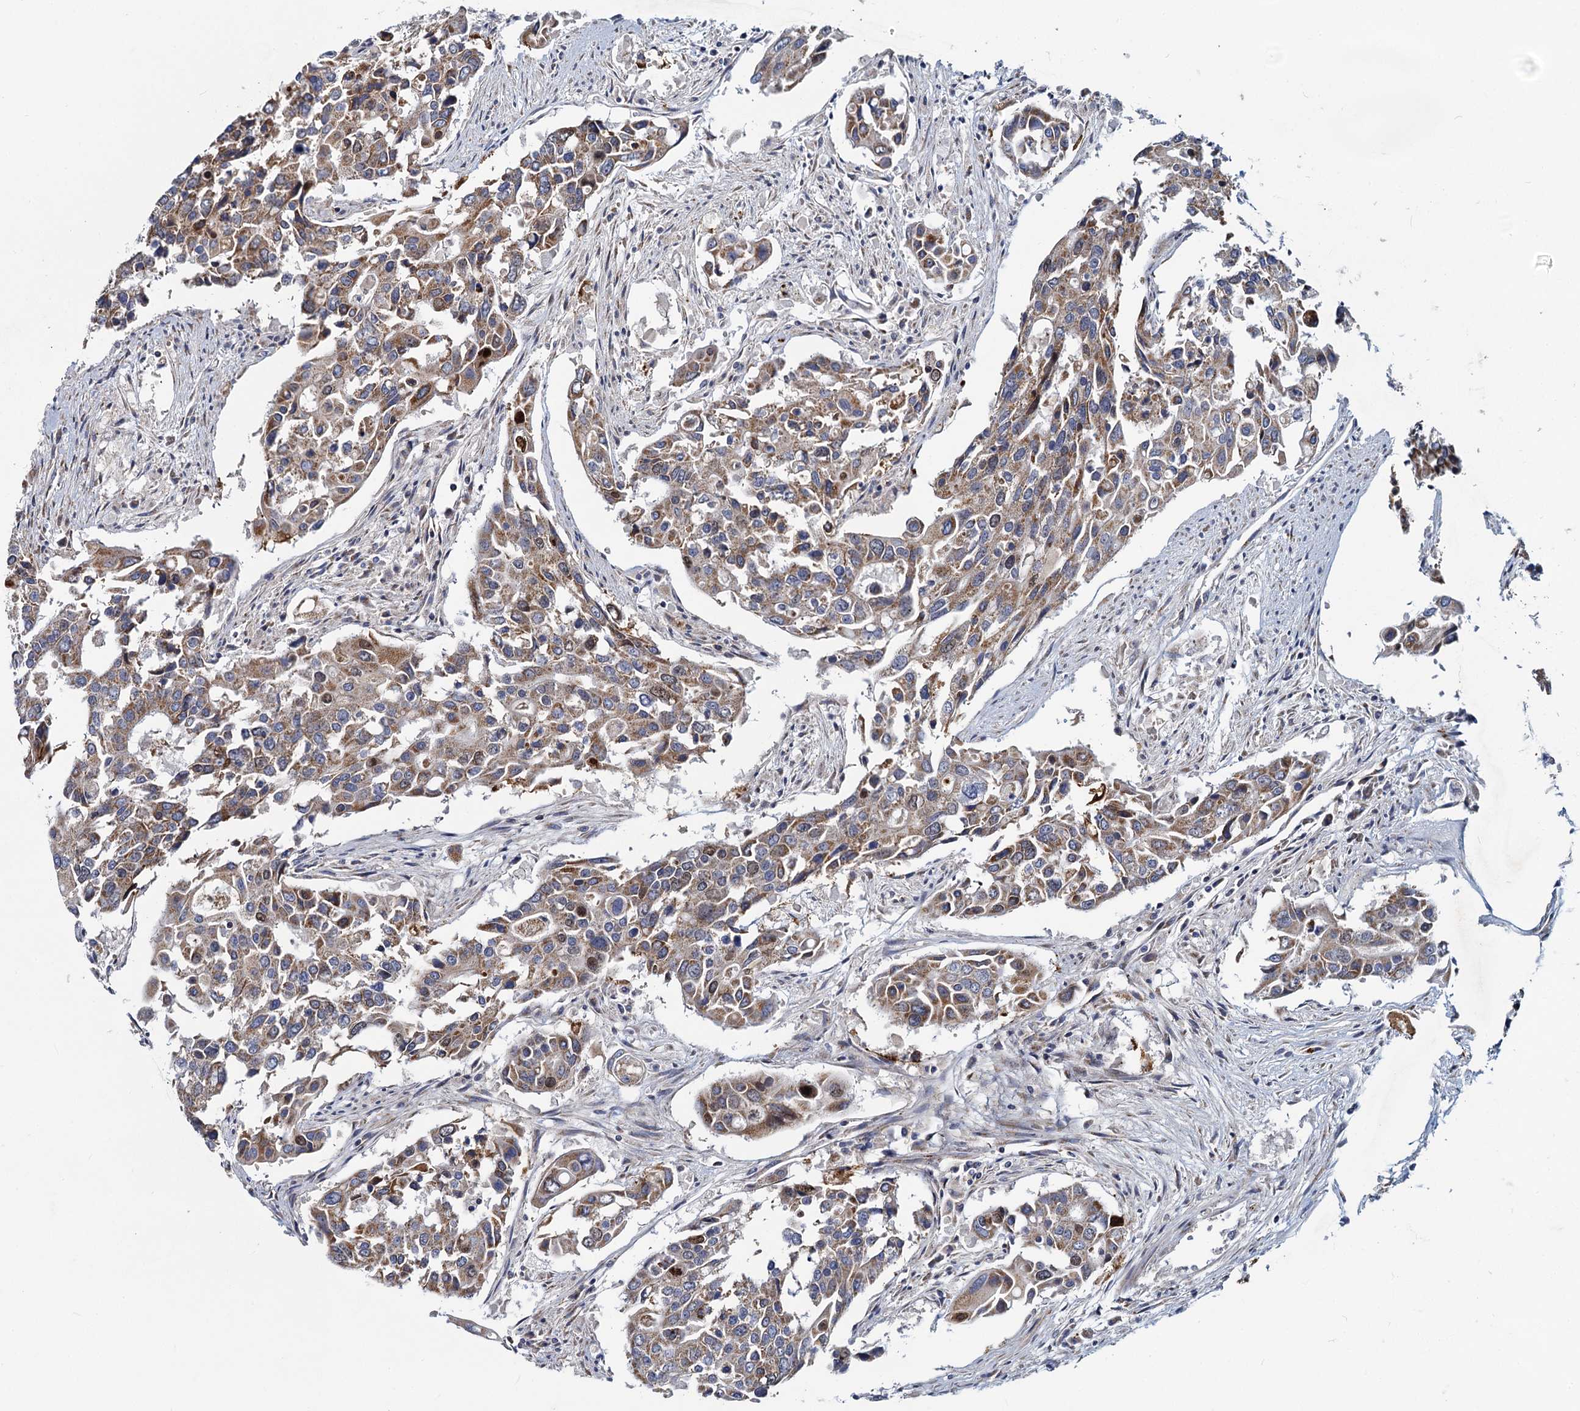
{"staining": {"intensity": "moderate", "quantity": "25%-75%", "location": "cytoplasmic/membranous"}, "tissue": "colorectal cancer", "cell_type": "Tumor cells", "image_type": "cancer", "snomed": [{"axis": "morphology", "description": "Adenocarcinoma, NOS"}, {"axis": "topography", "description": "Colon"}], "caption": "Human colorectal cancer (adenocarcinoma) stained with a protein marker reveals moderate staining in tumor cells.", "gene": "DCUN1D2", "patient": {"sex": "male", "age": 77}}